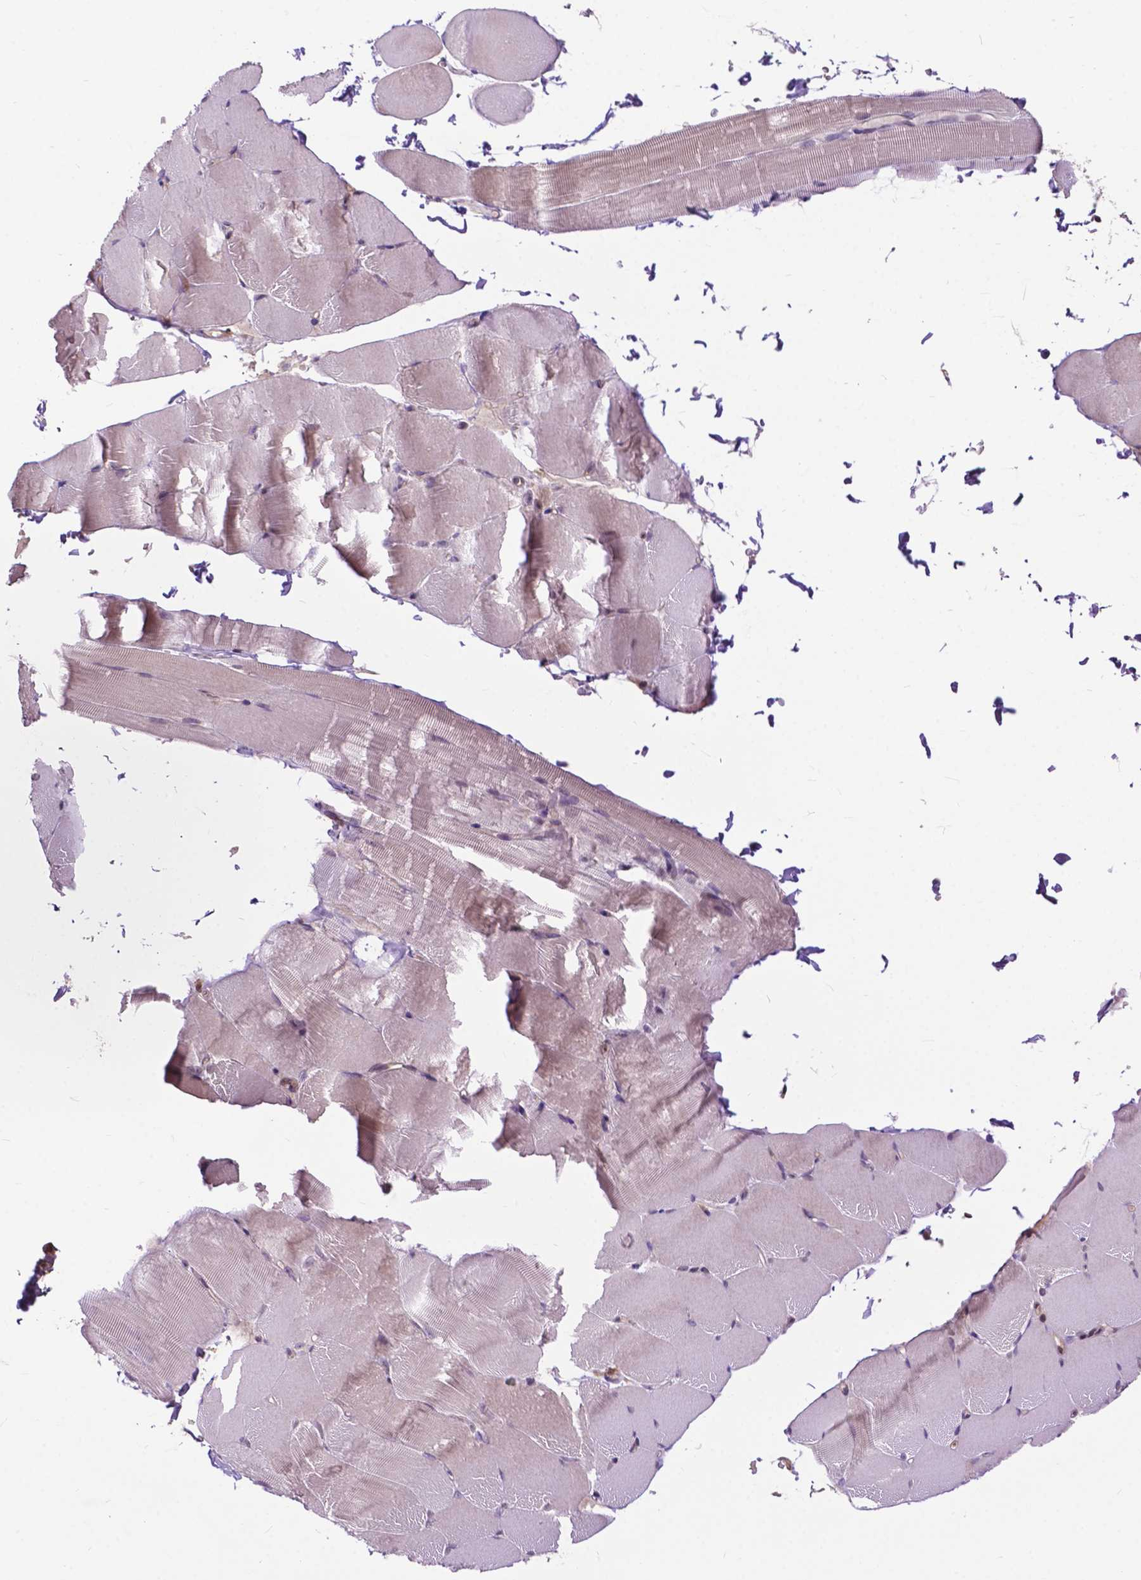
{"staining": {"intensity": "negative", "quantity": "none", "location": "none"}, "tissue": "skeletal muscle", "cell_type": "Myocytes", "image_type": "normal", "snomed": [{"axis": "morphology", "description": "Normal tissue, NOS"}, {"axis": "topography", "description": "Skeletal muscle"}], "caption": "IHC of benign human skeletal muscle demonstrates no staining in myocytes. The staining was performed using DAB to visualize the protein expression in brown, while the nuclei were stained in blue with hematoxylin (Magnification: 20x).", "gene": "CHMP4A", "patient": {"sex": "female", "age": 37}}